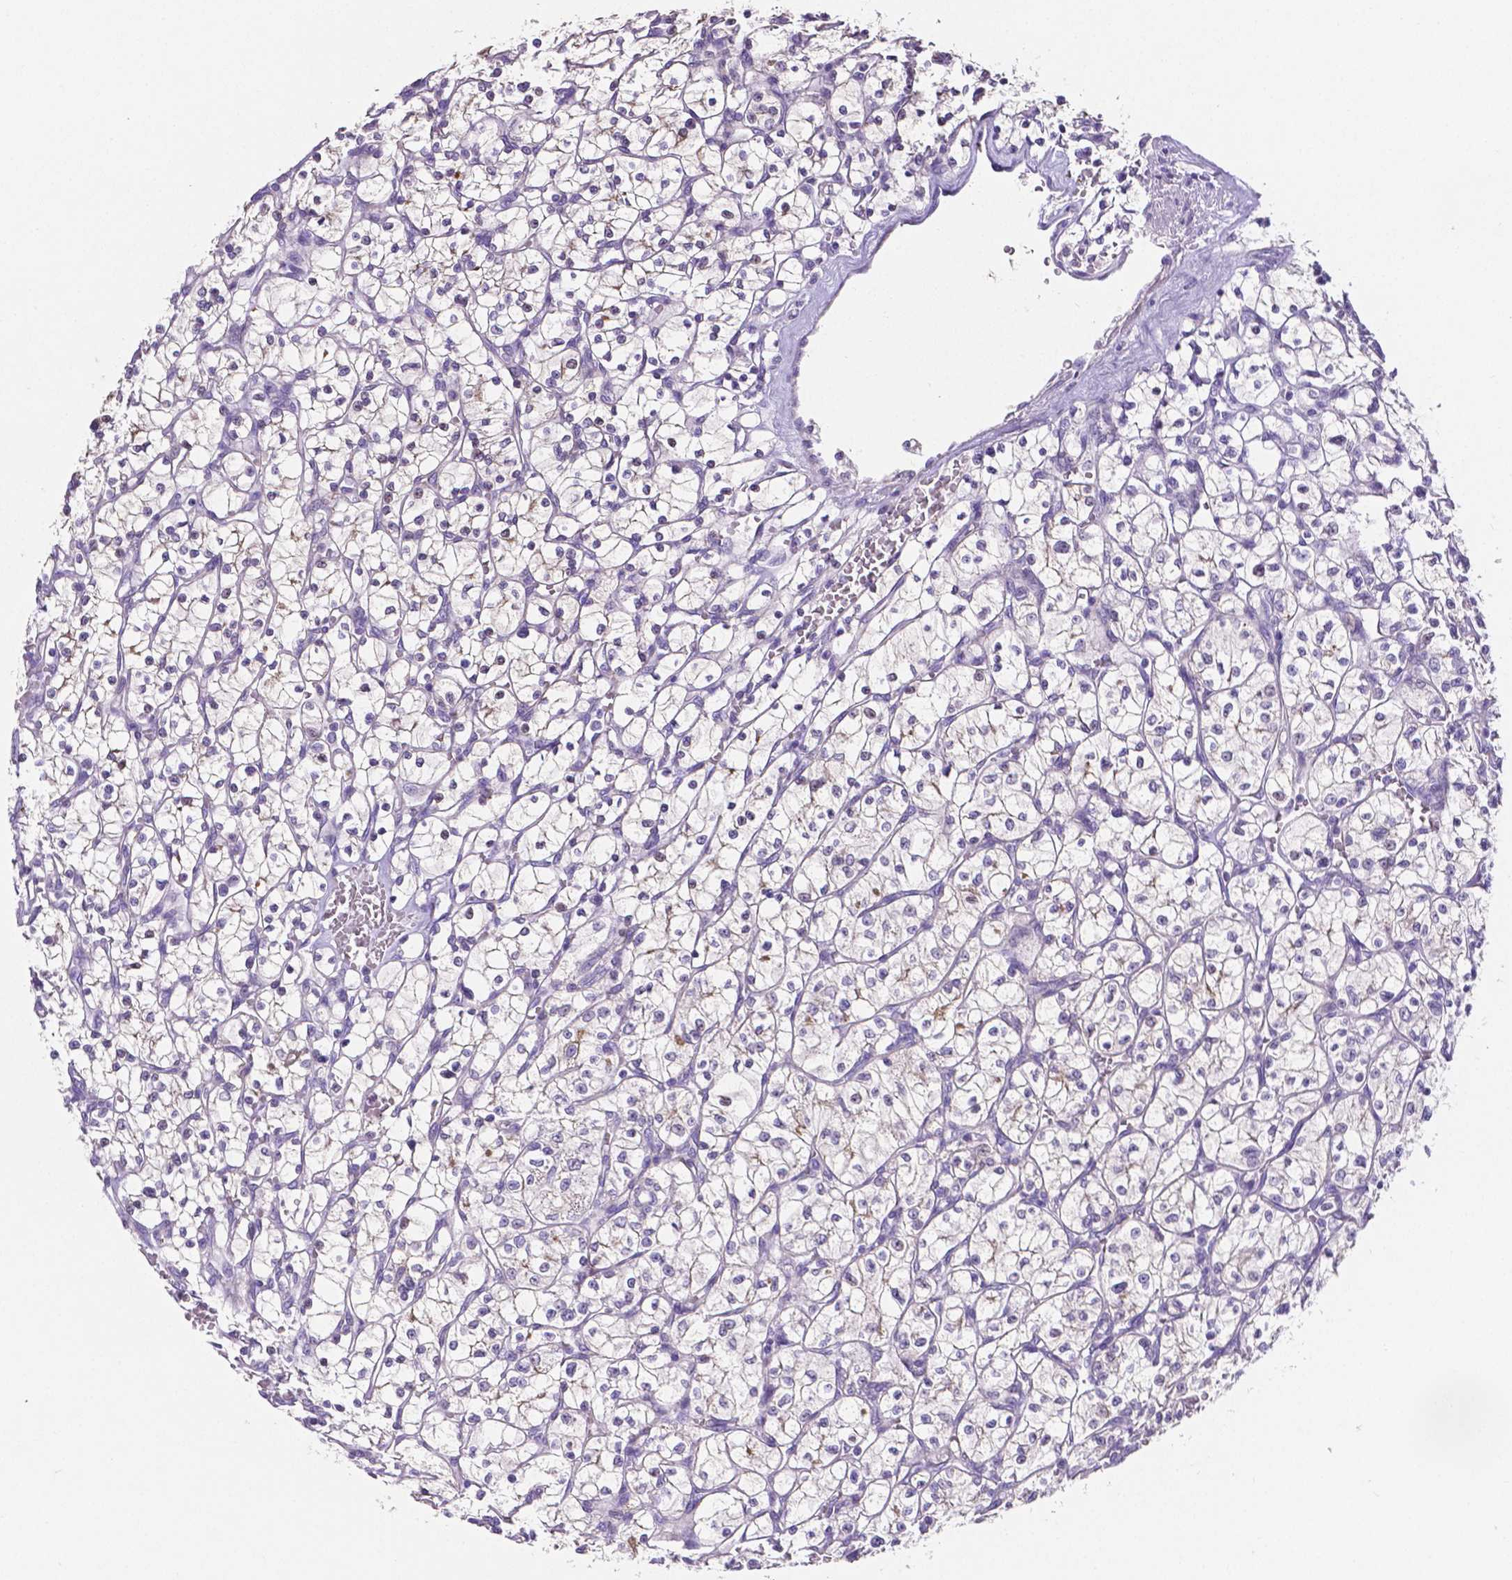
{"staining": {"intensity": "negative", "quantity": "none", "location": "none"}, "tissue": "renal cancer", "cell_type": "Tumor cells", "image_type": "cancer", "snomed": [{"axis": "morphology", "description": "Adenocarcinoma, NOS"}, {"axis": "topography", "description": "Kidney"}], "caption": "Immunohistochemical staining of adenocarcinoma (renal) demonstrates no significant expression in tumor cells.", "gene": "SLC22A2", "patient": {"sex": "female", "age": 64}}